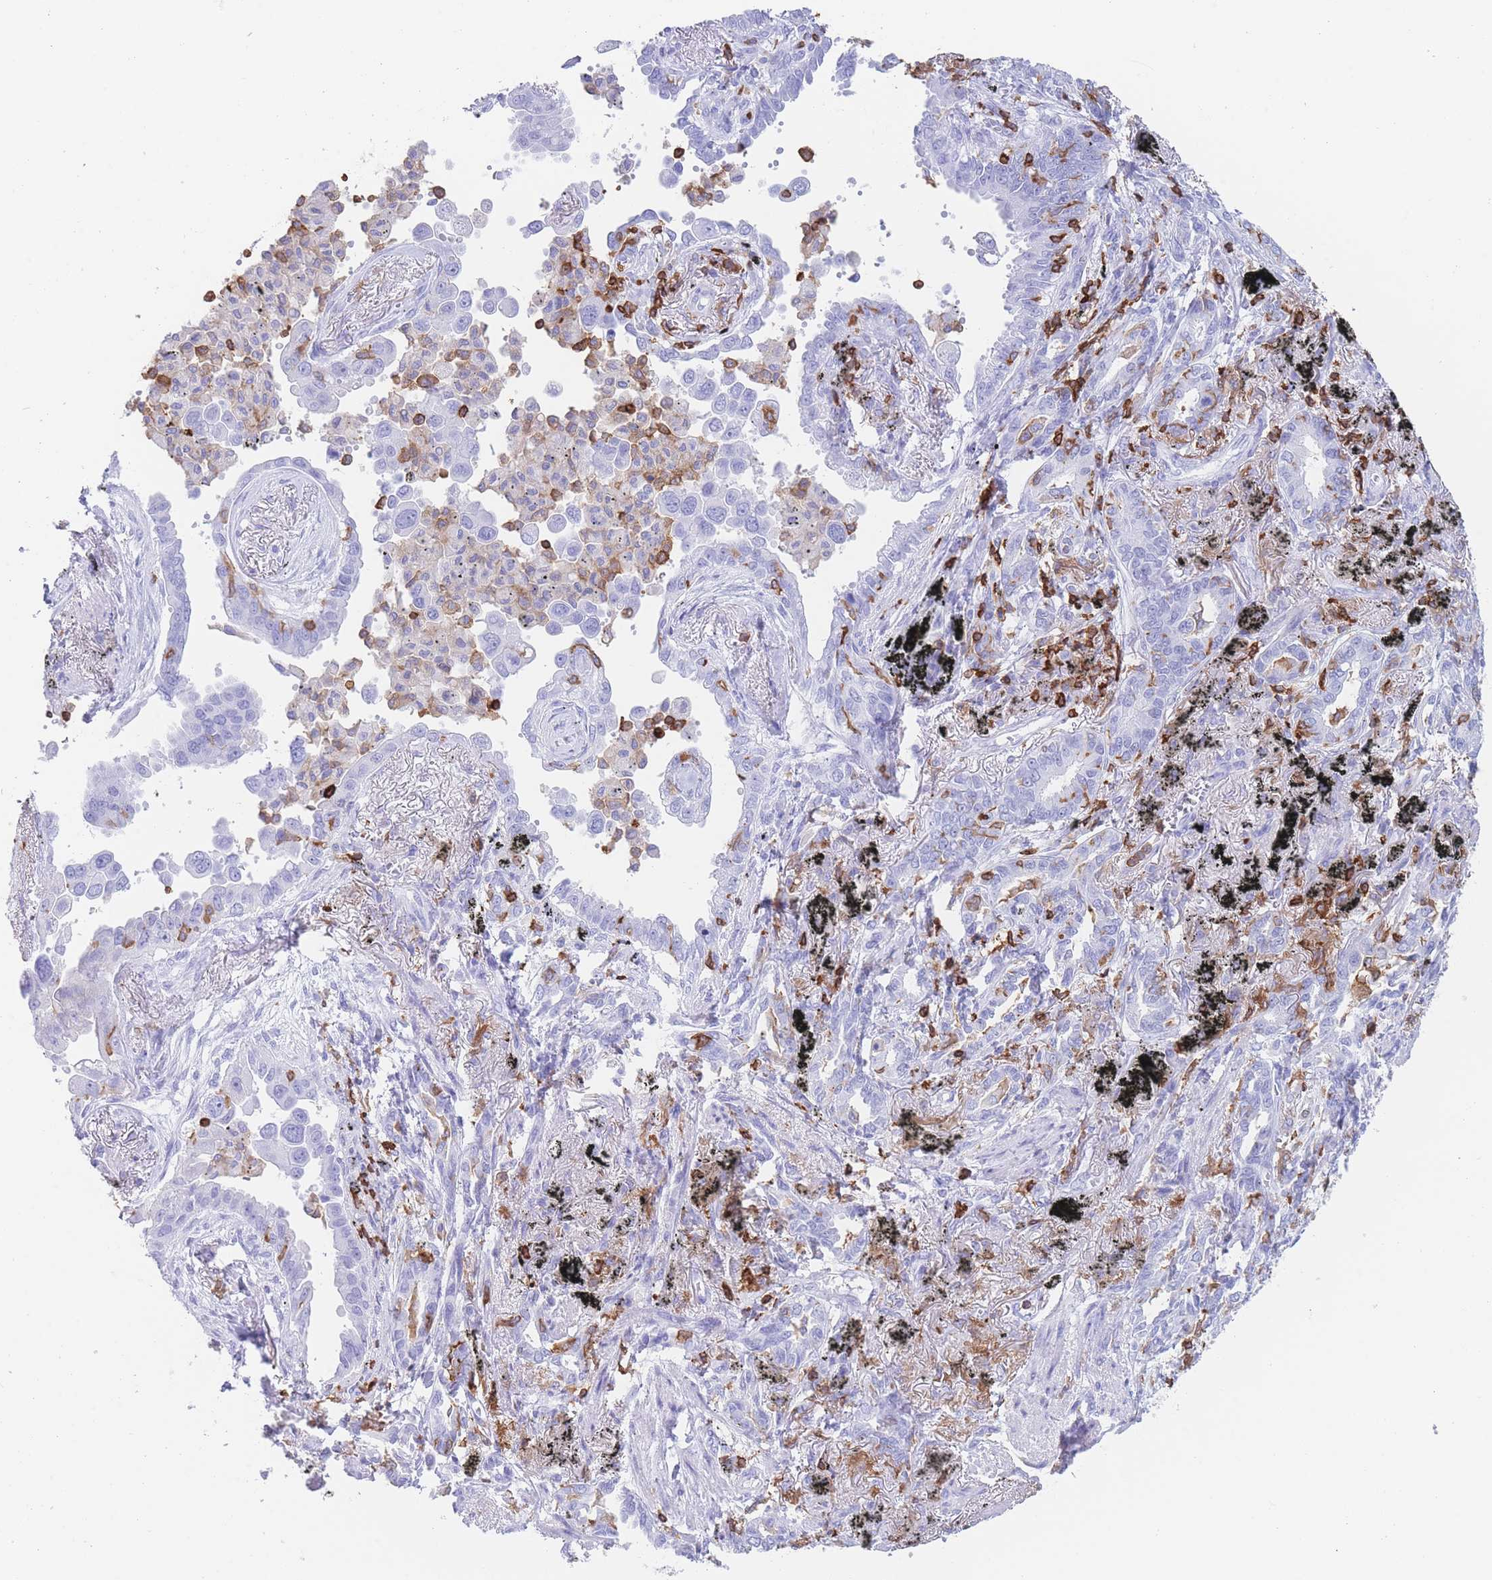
{"staining": {"intensity": "negative", "quantity": "none", "location": "none"}, "tissue": "lung cancer", "cell_type": "Tumor cells", "image_type": "cancer", "snomed": [{"axis": "morphology", "description": "Adenocarcinoma, NOS"}, {"axis": "topography", "description": "Lung"}], "caption": "Tumor cells show no significant expression in lung cancer (adenocarcinoma).", "gene": "CORO1A", "patient": {"sex": "male", "age": 67}}